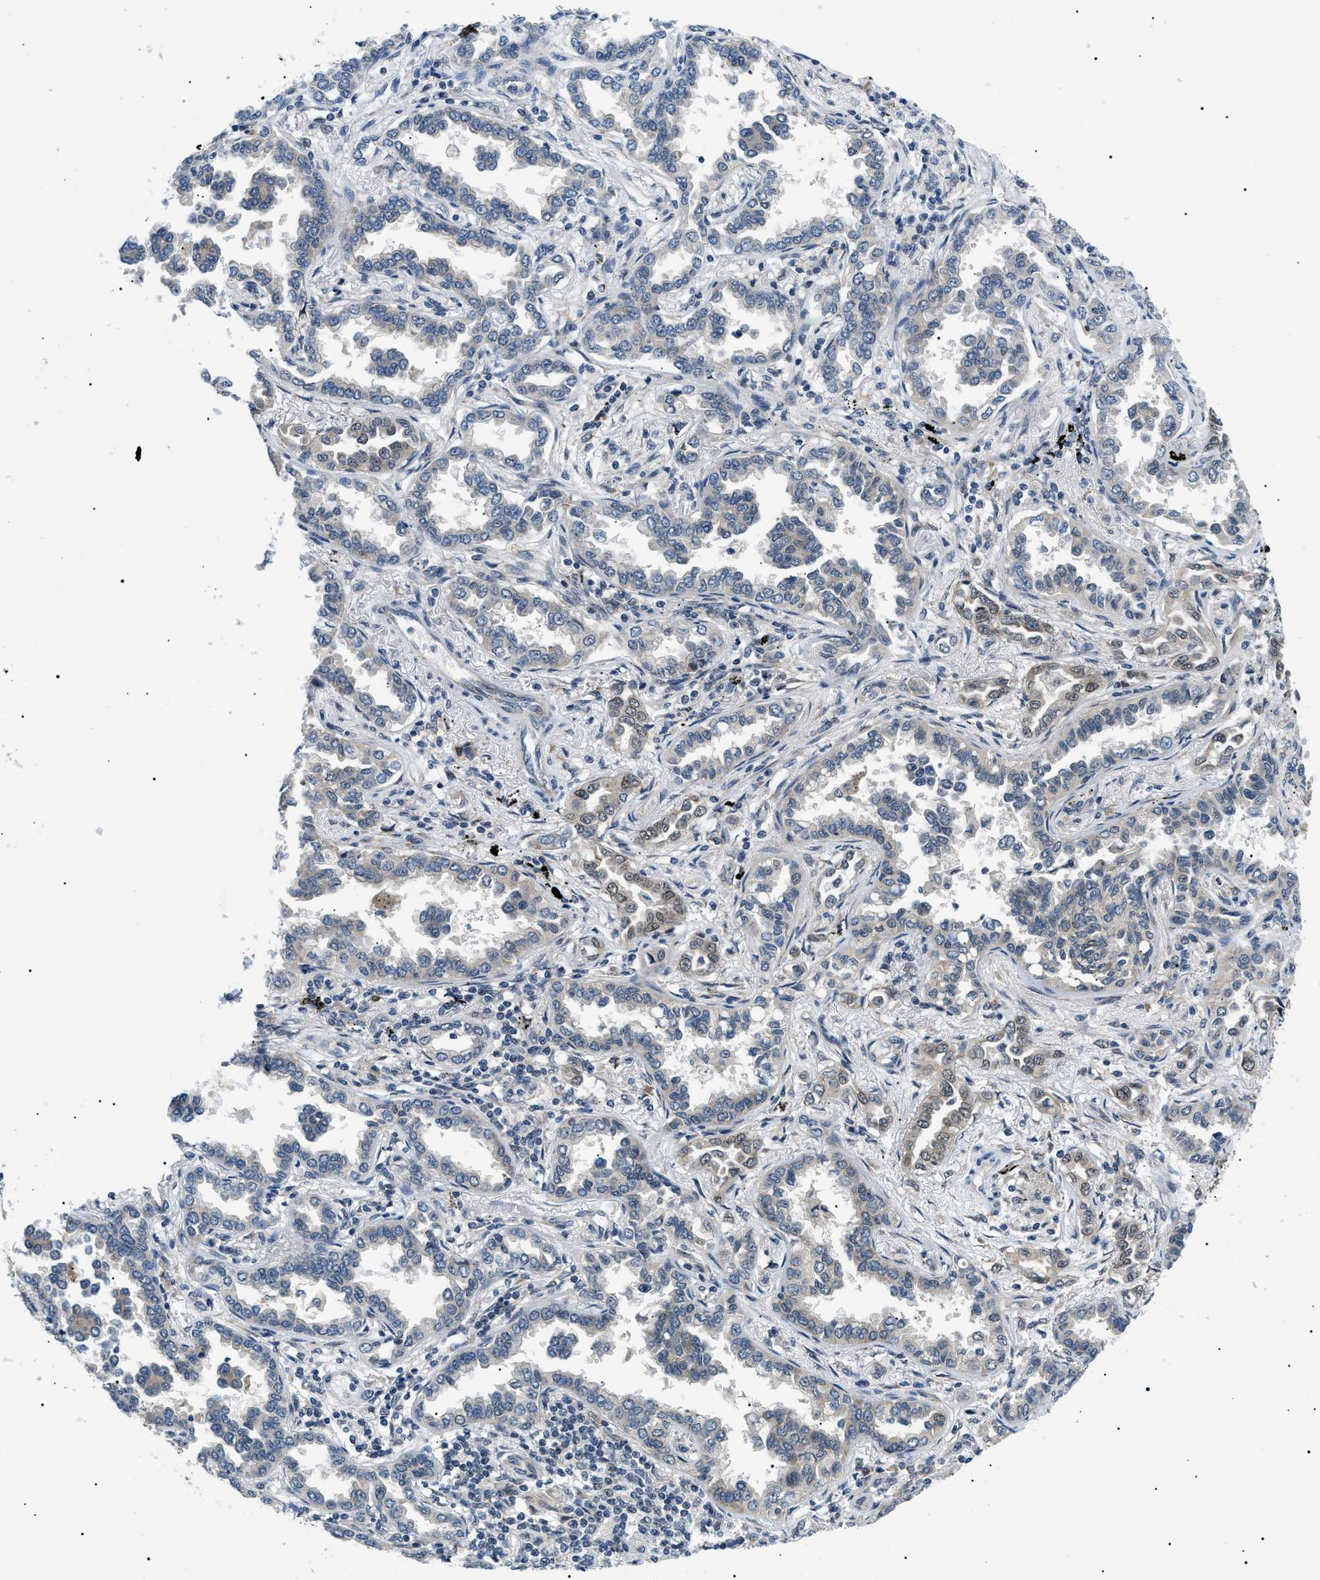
{"staining": {"intensity": "moderate", "quantity": "<25%", "location": "nuclear"}, "tissue": "lung cancer", "cell_type": "Tumor cells", "image_type": "cancer", "snomed": [{"axis": "morphology", "description": "Normal tissue, NOS"}, {"axis": "morphology", "description": "Adenocarcinoma, NOS"}, {"axis": "topography", "description": "Lung"}], "caption": "Immunohistochemistry histopathology image of lung cancer (adenocarcinoma) stained for a protein (brown), which demonstrates low levels of moderate nuclear positivity in approximately <25% of tumor cells.", "gene": "CWC25", "patient": {"sex": "male", "age": 59}}